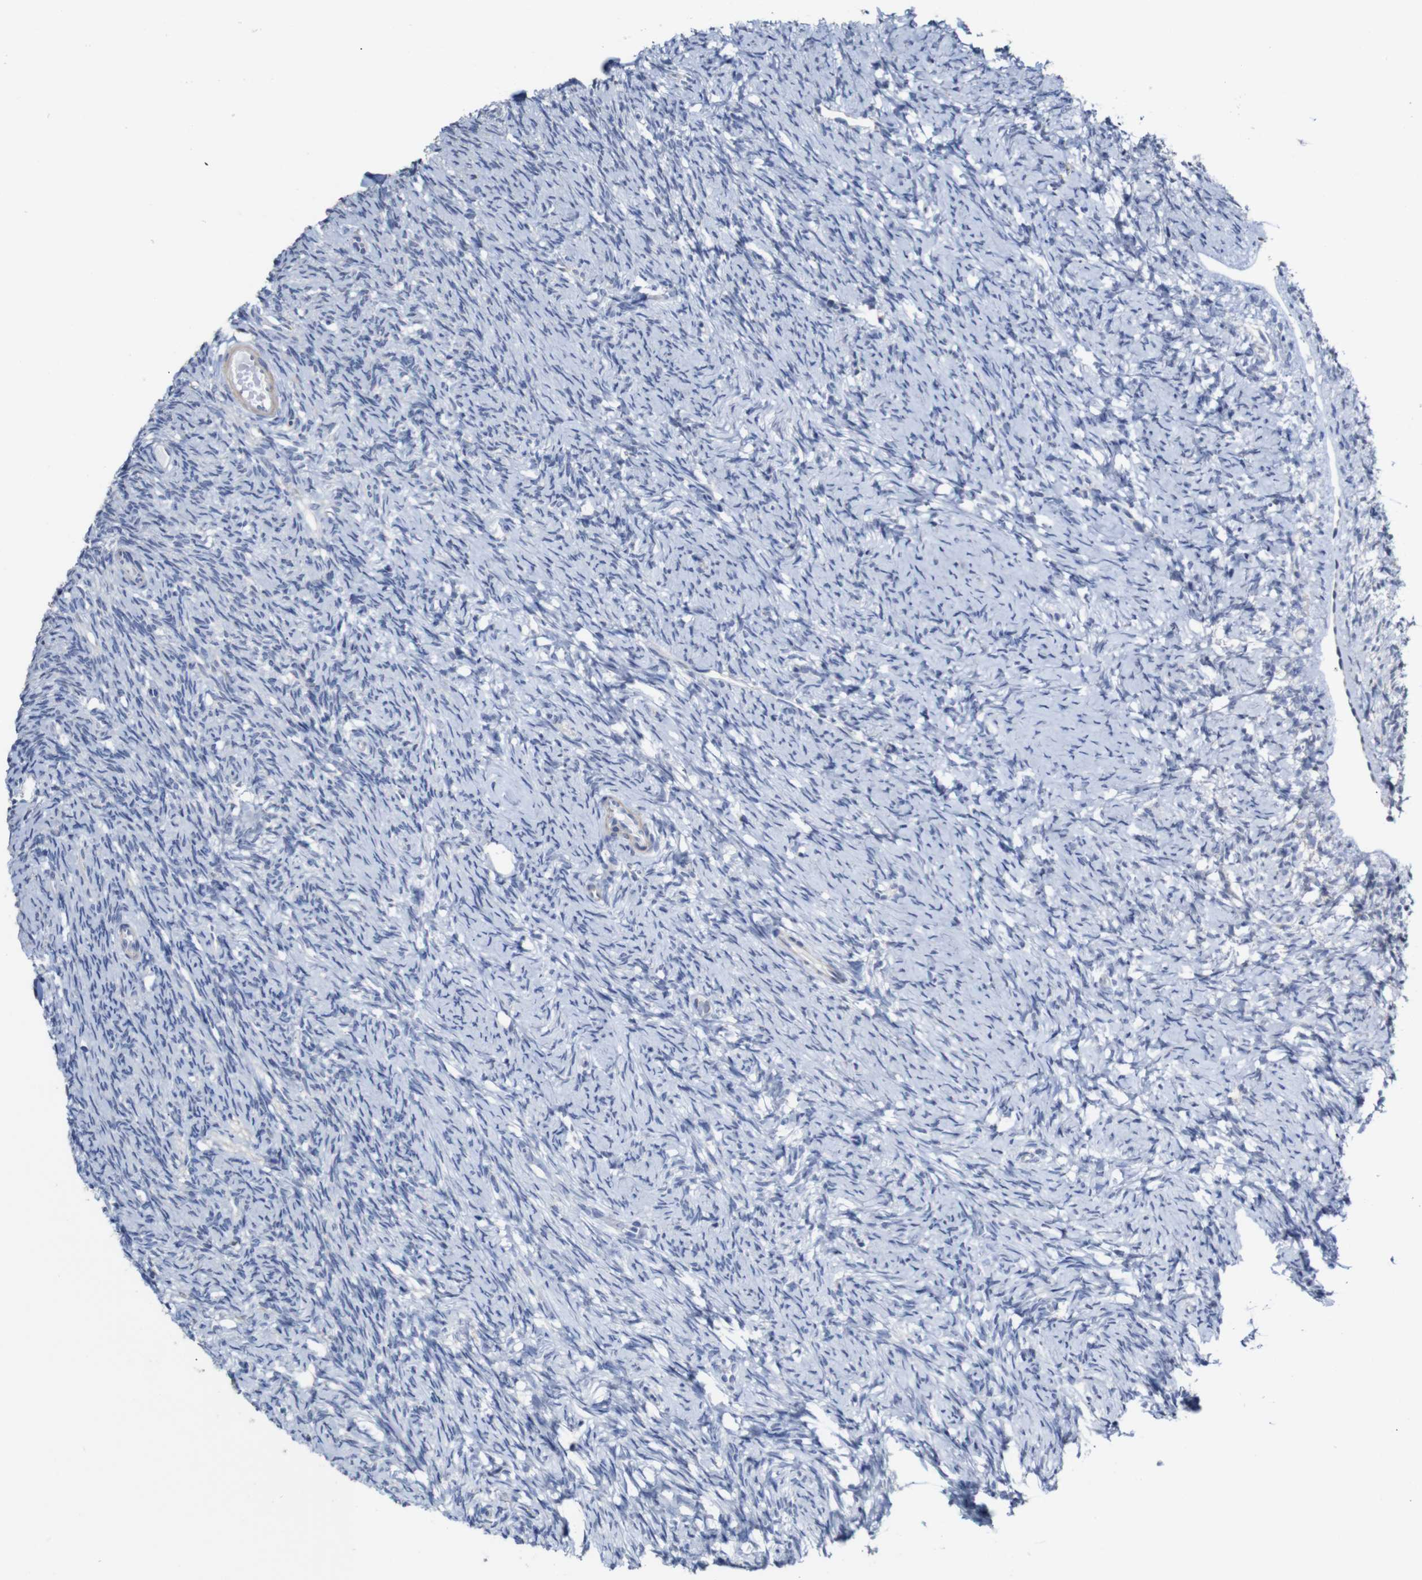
{"staining": {"intensity": "negative", "quantity": "none", "location": "none"}, "tissue": "ovary", "cell_type": "Follicle cells", "image_type": "normal", "snomed": [{"axis": "morphology", "description": "Normal tissue, NOS"}, {"axis": "topography", "description": "Ovary"}], "caption": "Human ovary stained for a protein using immunohistochemistry demonstrates no expression in follicle cells.", "gene": "TCEAL9", "patient": {"sex": "female", "age": 33}}